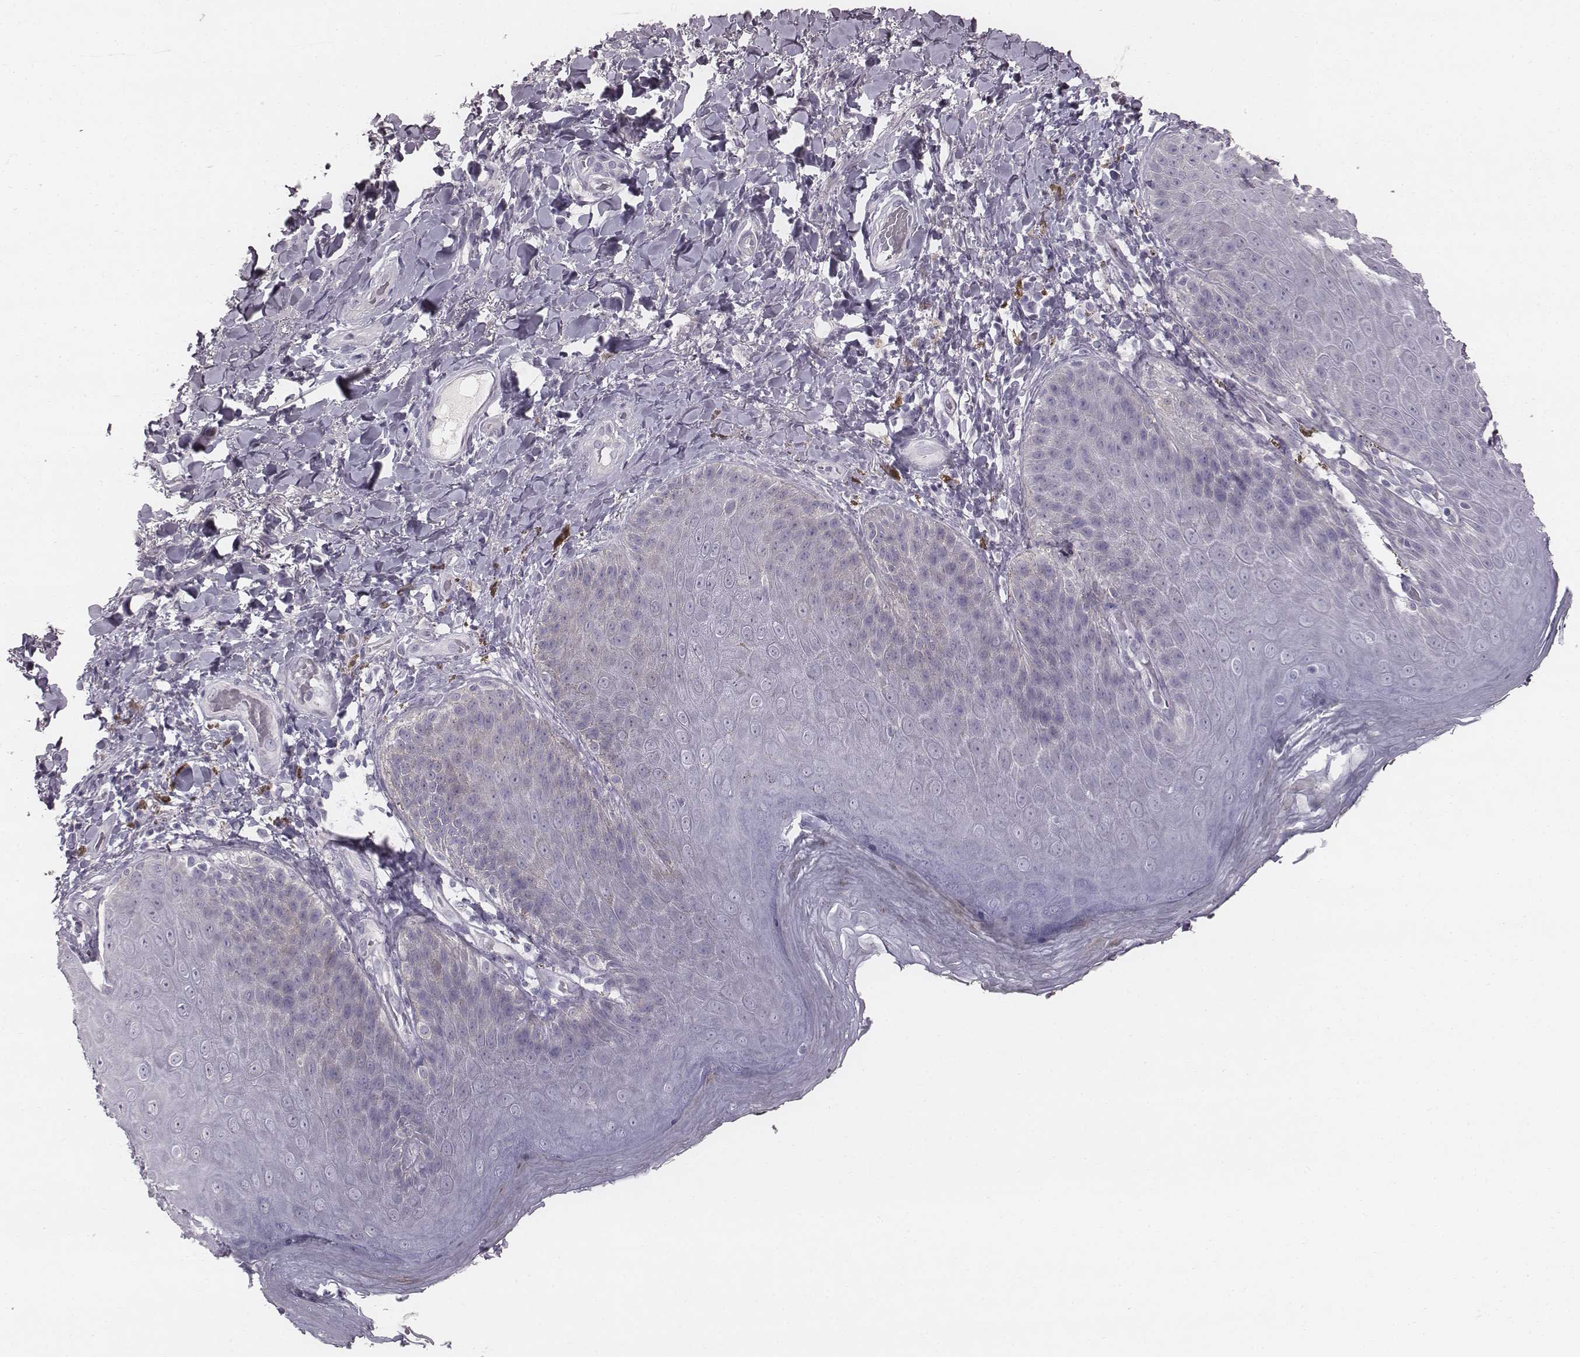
{"staining": {"intensity": "negative", "quantity": "none", "location": "none"}, "tissue": "skin", "cell_type": "Epidermal cells", "image_type": "normal", "snomed": [{"axis": "morphology", "description": "Normal tissue, NOS"}, {"axis": "topography", "description": "Anal"}], "caption": "The immunohistochemistry photomicrograph has no significant expression in epidermal cells of skin.", "gene": "ENSG00000284762", "patient": {"sex": "male", "age": 53}}